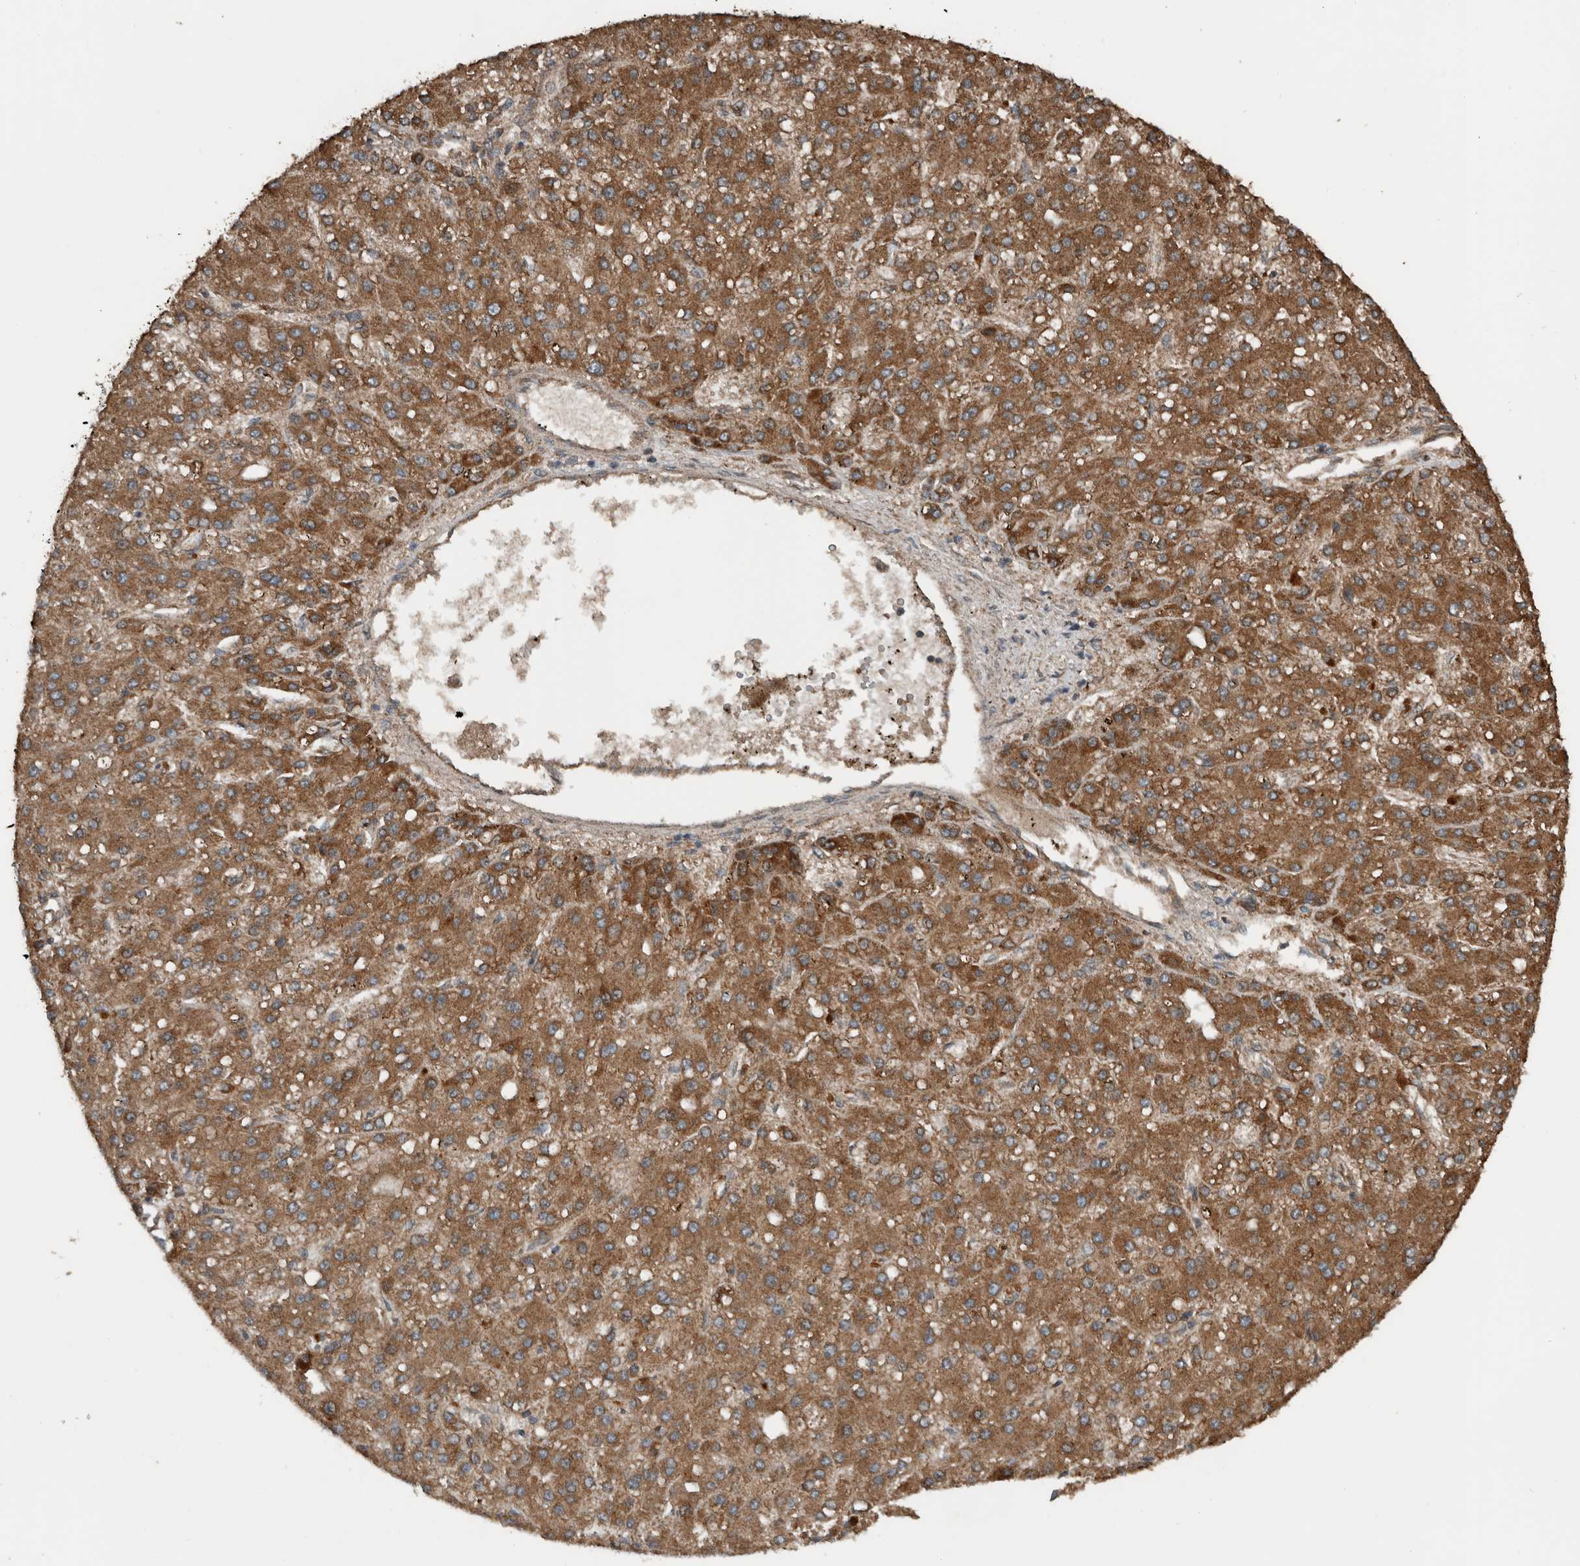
{"staining": {"intensity": "strong", "quantity": ">75%", "location": "cytoplasmic/membranous"}, "tissue": "liver cancer", "cell_type": "Tumor cells", "image_type": "cancer", "snomed": [{"axis": "morphology", "description": "Carcinoma, Hepatocellular, NOS"}, {"axis": "topography", "description": "Liver"}], "caption": "This is an image of immunohistochemistry (IHC) staining of hepatocellular carcinoma (liver), which shows strong staining in the cytoplasmic/membranous of tumor cells.", "gene": "RNF207", "patient": {"sex": "male", "age": 67}}